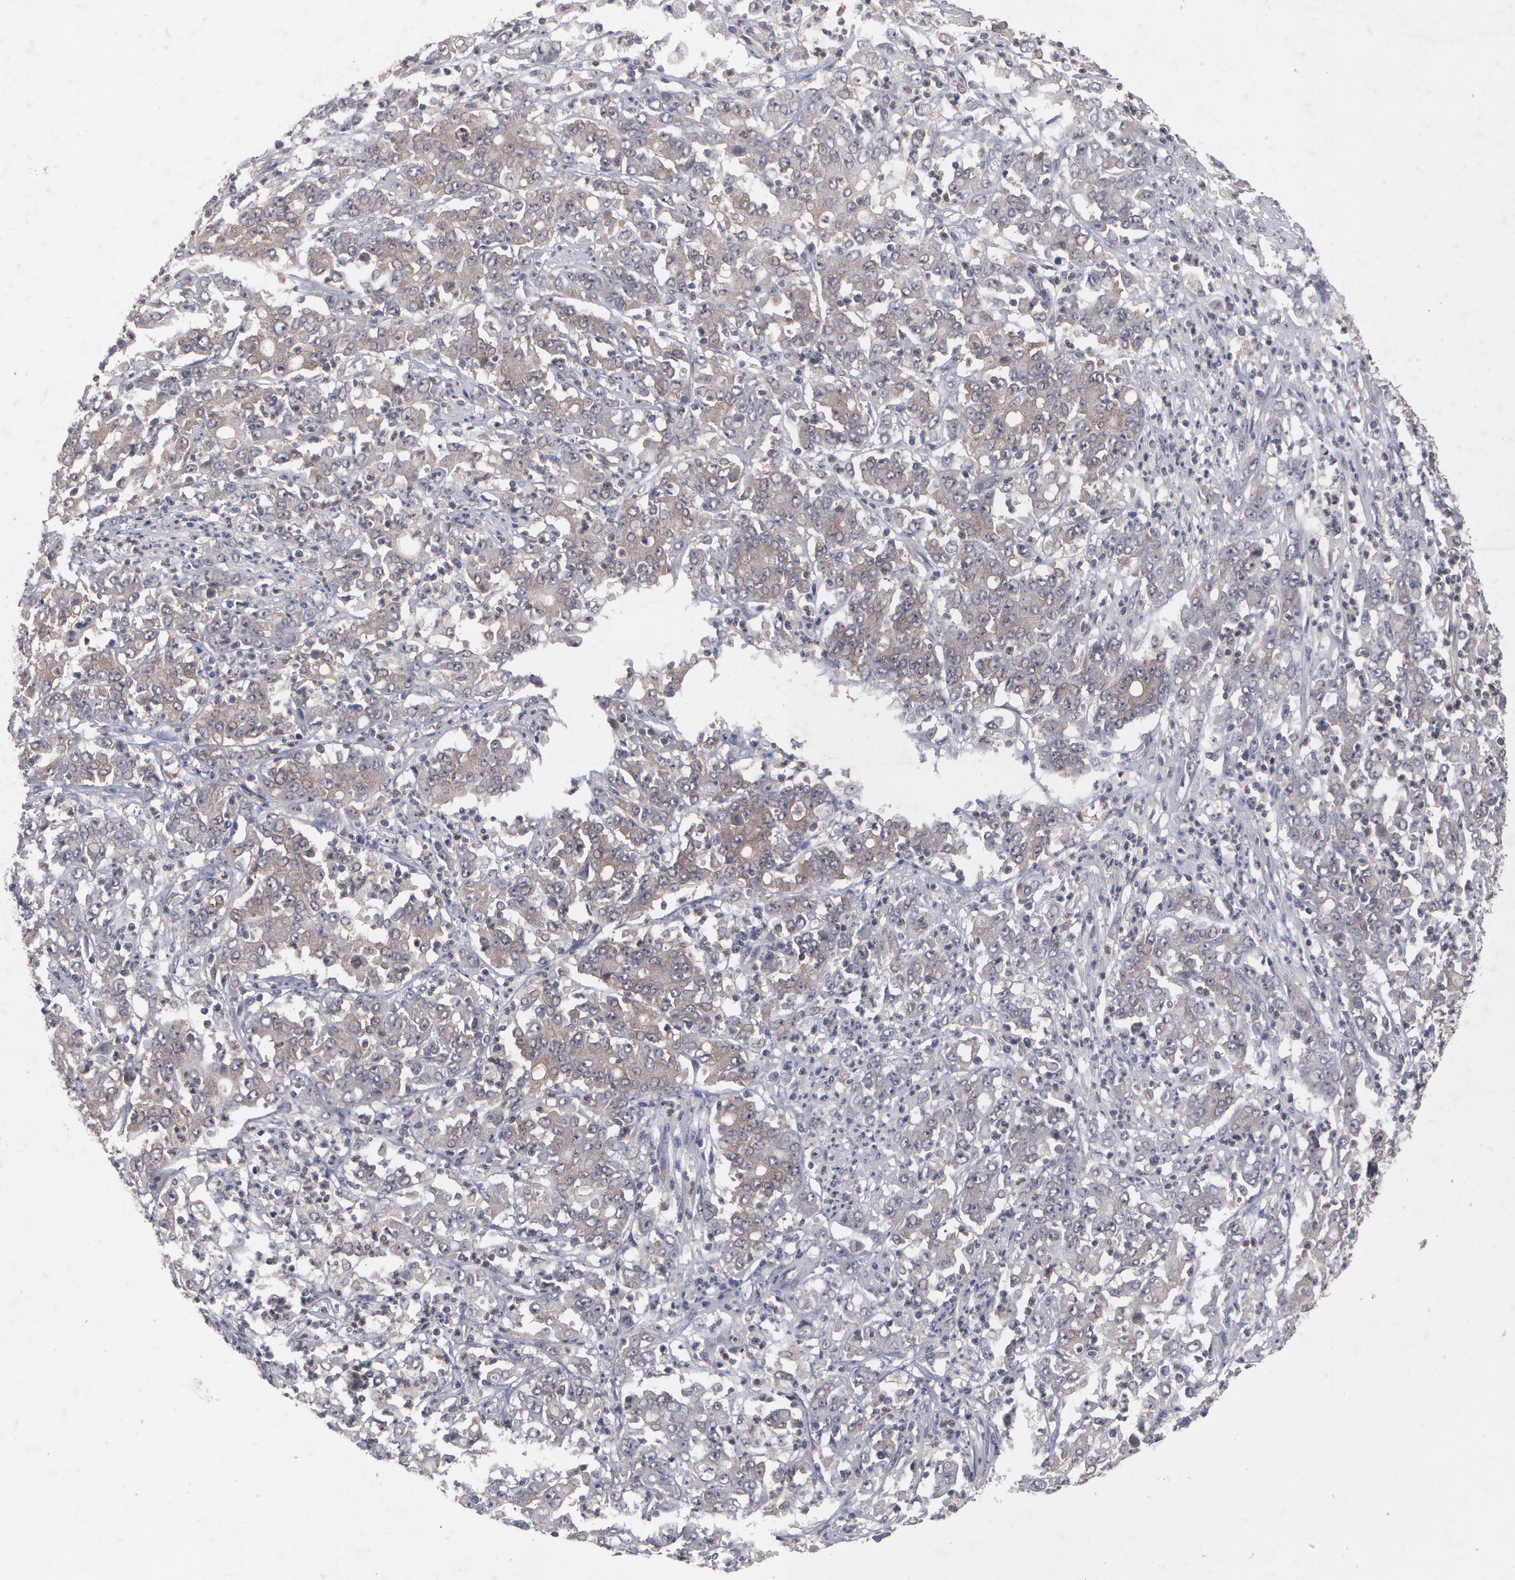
{"staining": {"intensity": "weak", "quantity": "<25%", "location": "cytoplasmic/membranous"}, "tissue": "stomach cancer", "cell_type": "Tumor cells", "image_type": "cancer", "snomed": [{"axis": "morphology", "description": "Adenocarcinoma, NOS"}, {"axis": "topography", "description": "Stomach, lower"}], "caption": "Photomicrograph shows no significant protein staining in tumor cells of stomach cancer.", "gene": "HTT", "patient": {"sex": "female", "age": 71}}